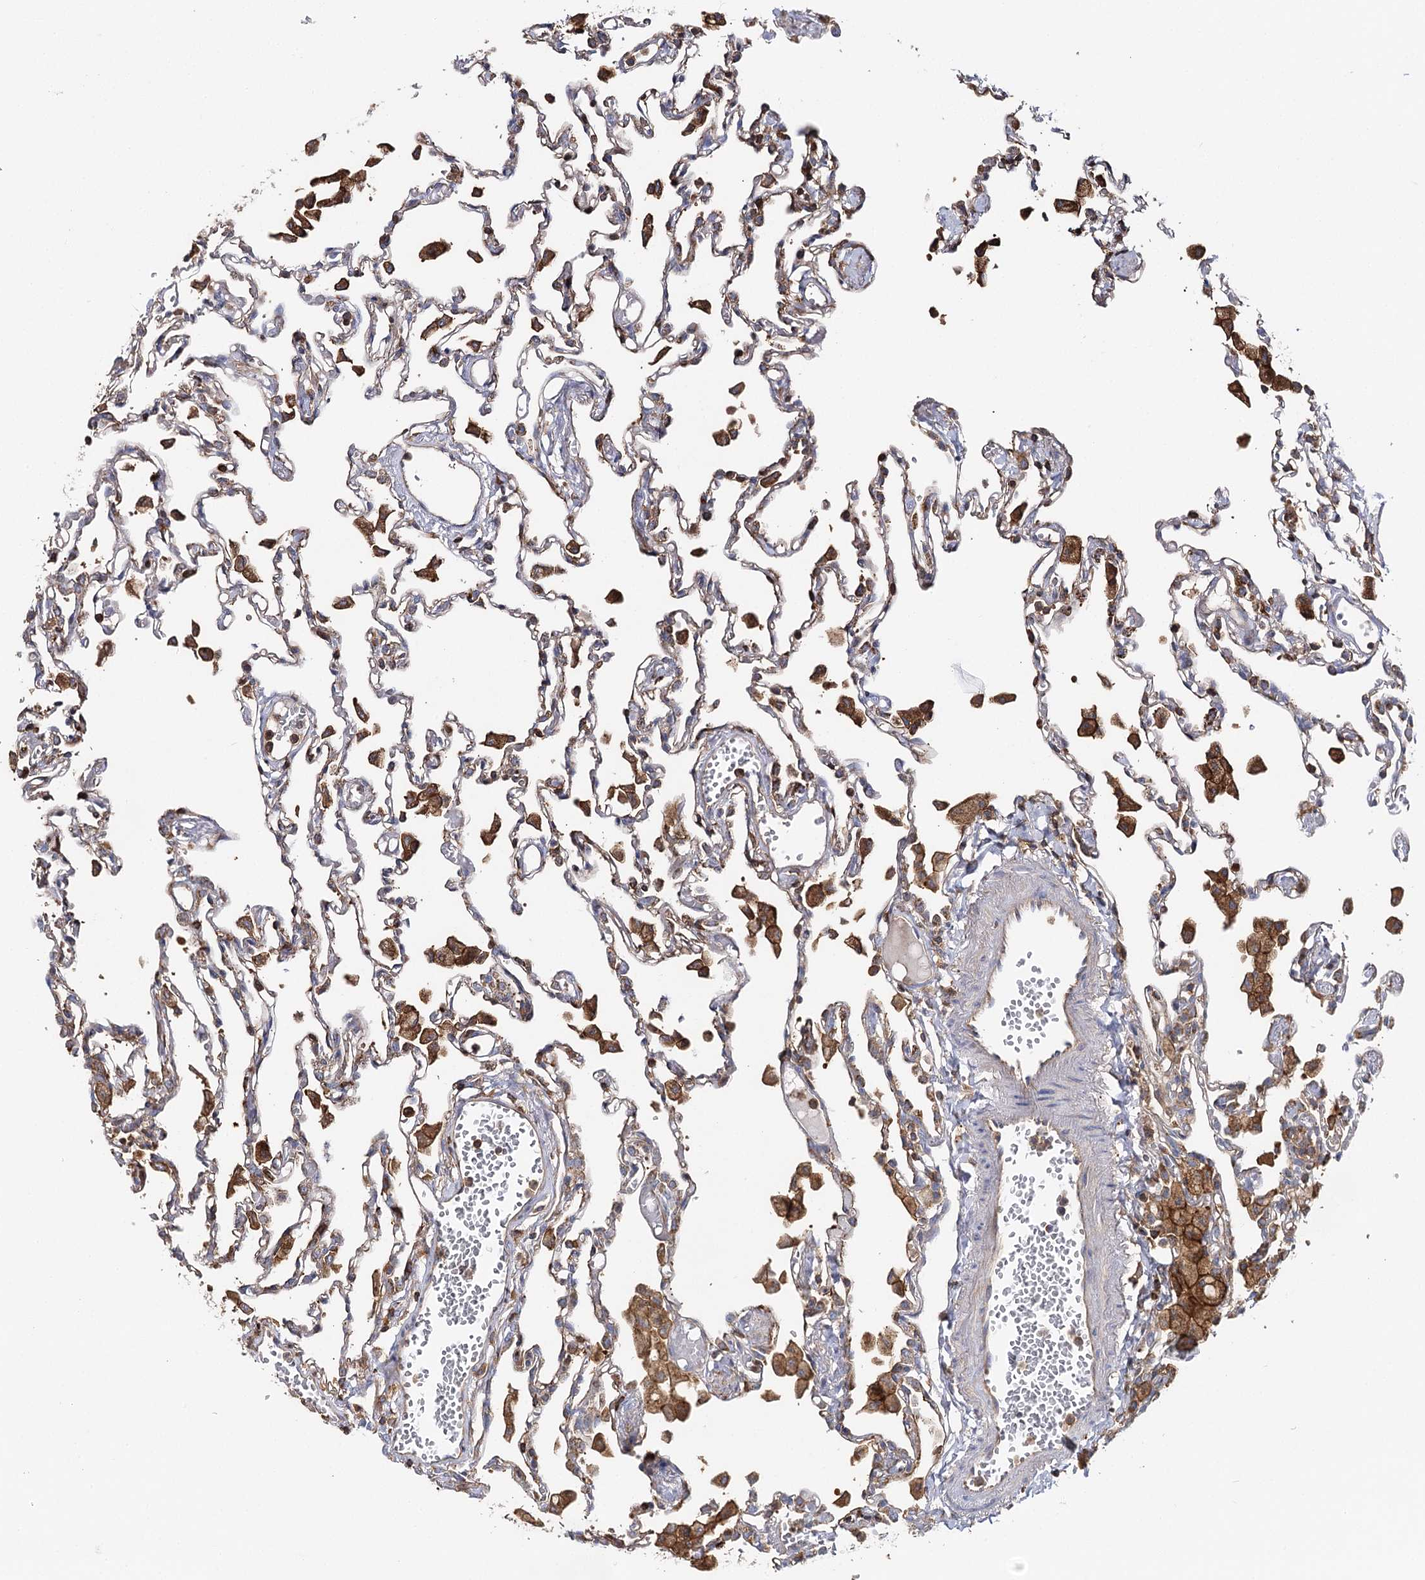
{"staining": {"intensity": "moderate", "quantity": "<25%", "location": "cytoplasmic/membranous"}, "tissue": "lung", "cell_type": "Alveolar cells", "image_type": "normal", "snomed": [{"axis": "morphology", "description": "Normal tissue, NOS"}, {"axis": "topography", "description": "Bronchus"}, {"axis": "topography", "description": "Lung"}], "caption": "Immunohistochemistry micrograph of benign lung stained for a protein (brown), which shows low levels of moderate cytoplasmic/membranous positivity in about <25% of alveolar cells.", "gene": "SEC24B", "patient": {"sex": "female", "age": 49}}